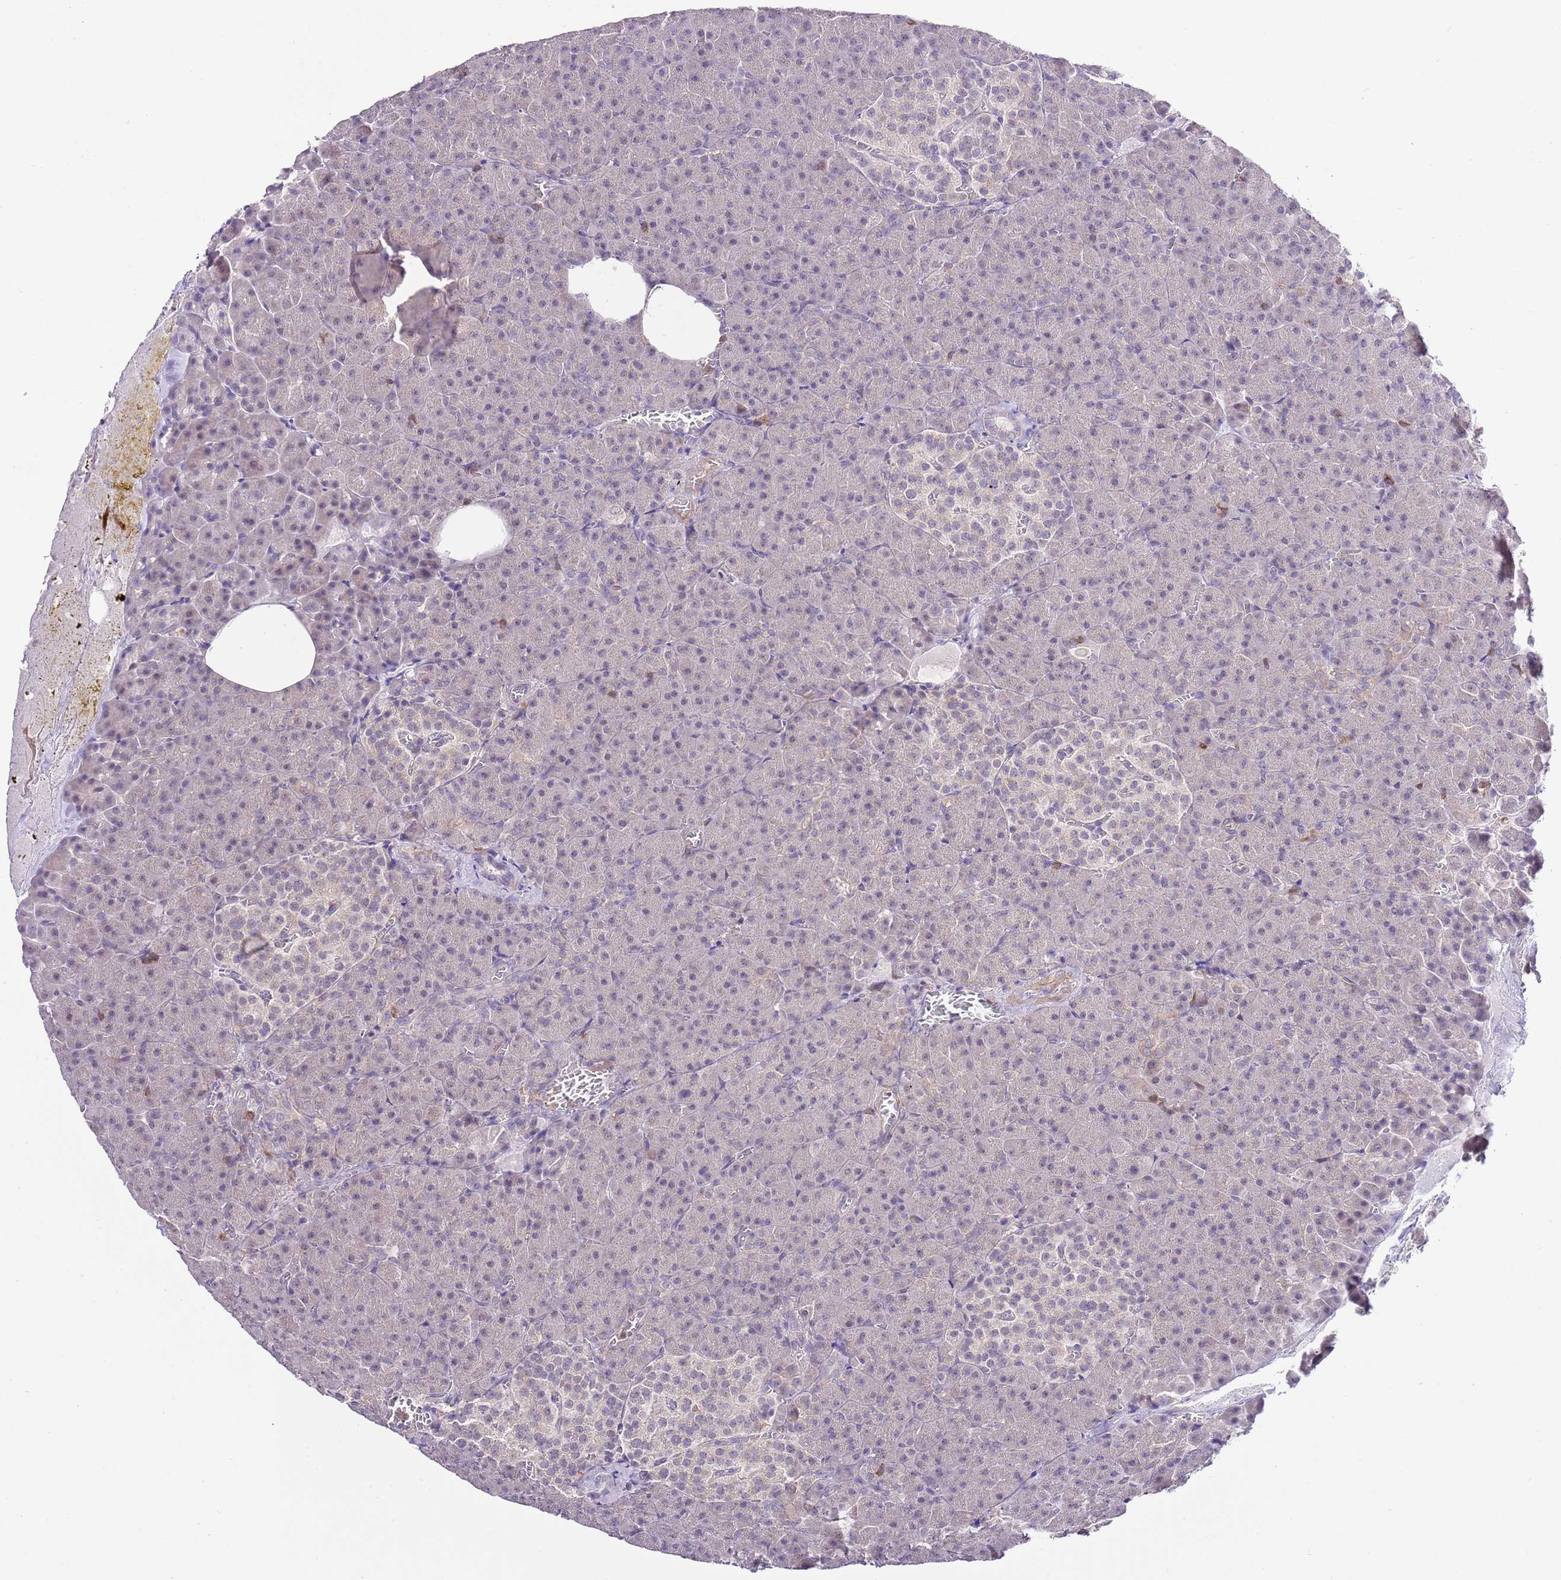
{"staining": {"intensity": "negative", "quantity": "none", "location": "none"}, "tissue": "pancreas", "cell_type": "Exocrine glandular cells", "image_type": "normal", "snomed": [{"axis": "morphology", "description": "Normal tissue, NOS"}, {"axis": "topography", "description": "Pancreas"}], "caption": "Image shows no significant protein expression in exocrine glandular cells of normal pancreas. (Immunohistochemistry, brightfield microscopy, high magnification).", "gene": "EFHD1", "patient": {"sex": "female", "age": 74}}